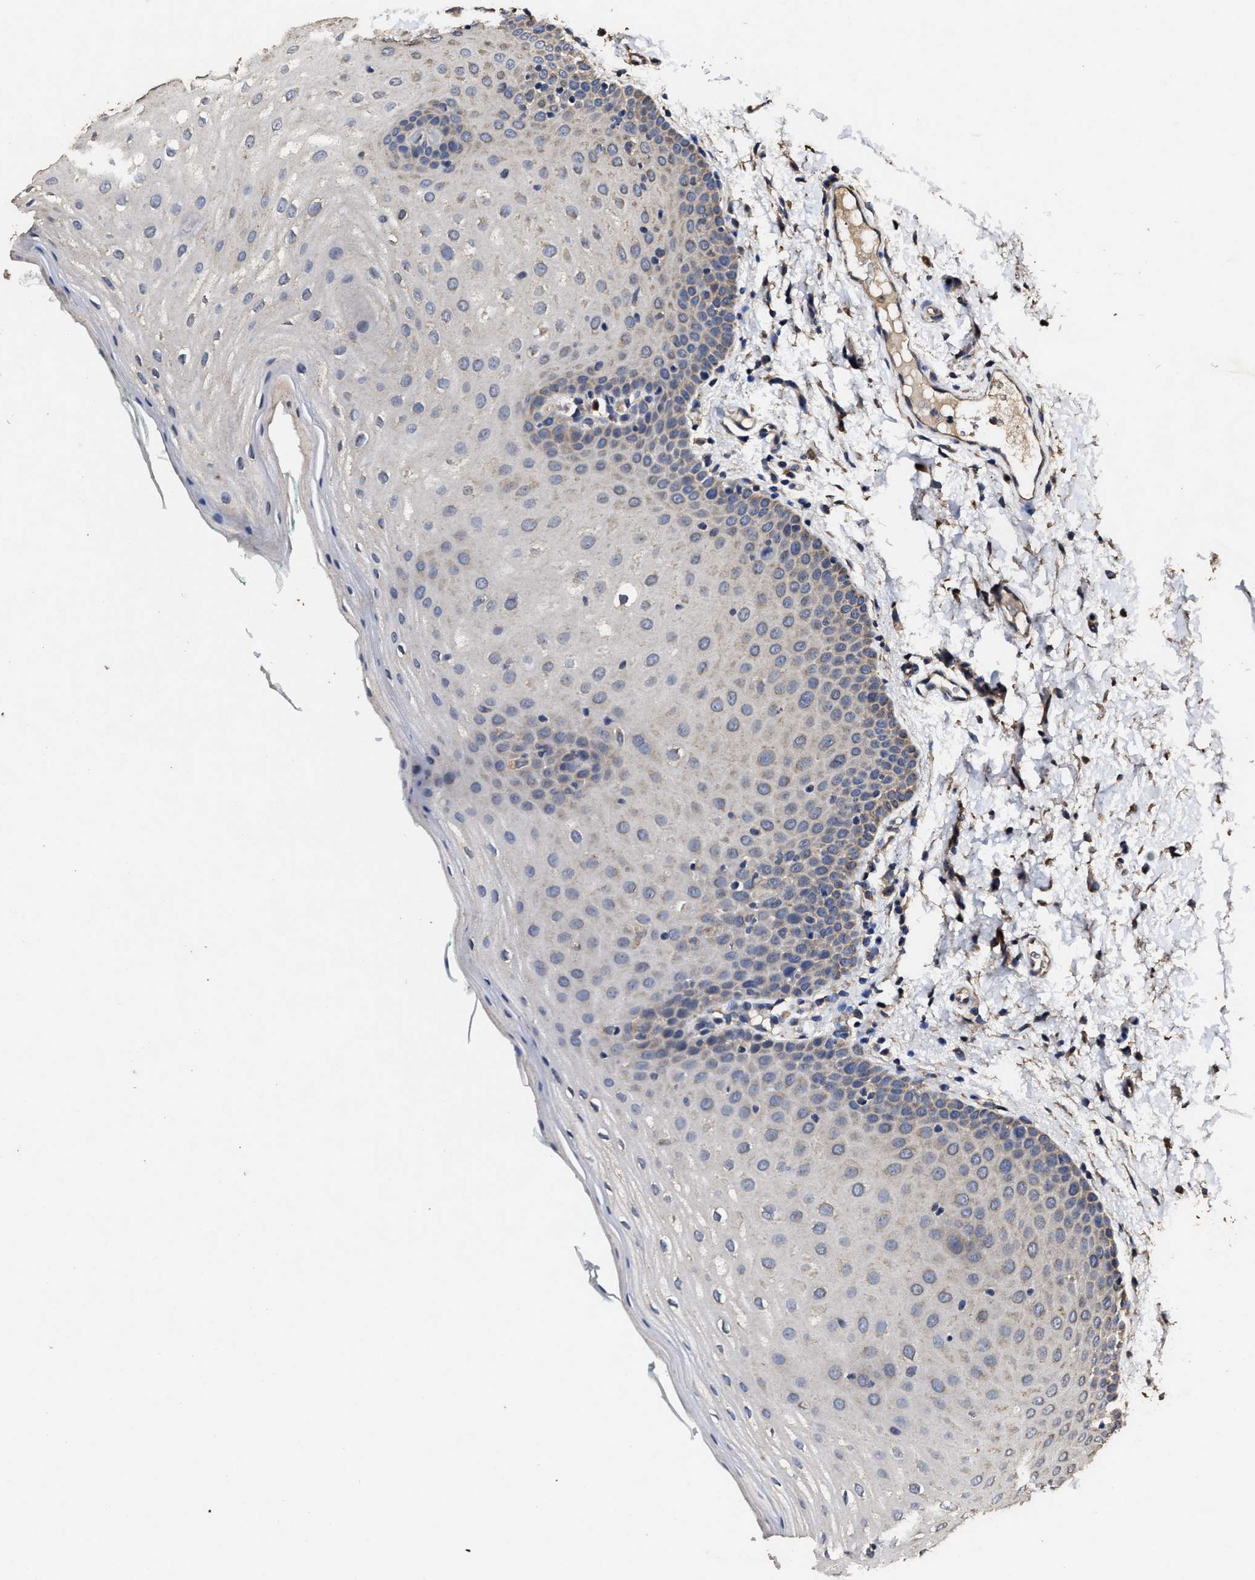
{"staining": {"intensity": "weak", "quantity": "25%-75%", "location": "cytoplasmic/membranous"}, "tissue": "oral mucosa", "cell_type": "Squamous epithelial cells", "image_type": "normal", "snomed": [{"axis": "morphology", "description": "Normal tissue, NOS"}, {"axis": "topography", "description": "Skin"}, {"axis": "topography", "description": "Oral tissue"}], "caption": "Immunohistochemistry micrograph of normal oral mucosa: human oral mucosa stained using immunohistochemistry (IHC) demonstrates low levels of weak protein expression localized specifically in the cytoplasmic/membranous of squamous epithelial cells, appearing as a cytoplasmic/membranous brown color.", "gene": "PPM1K", "patient": {"sex": "male", "age": 84}}